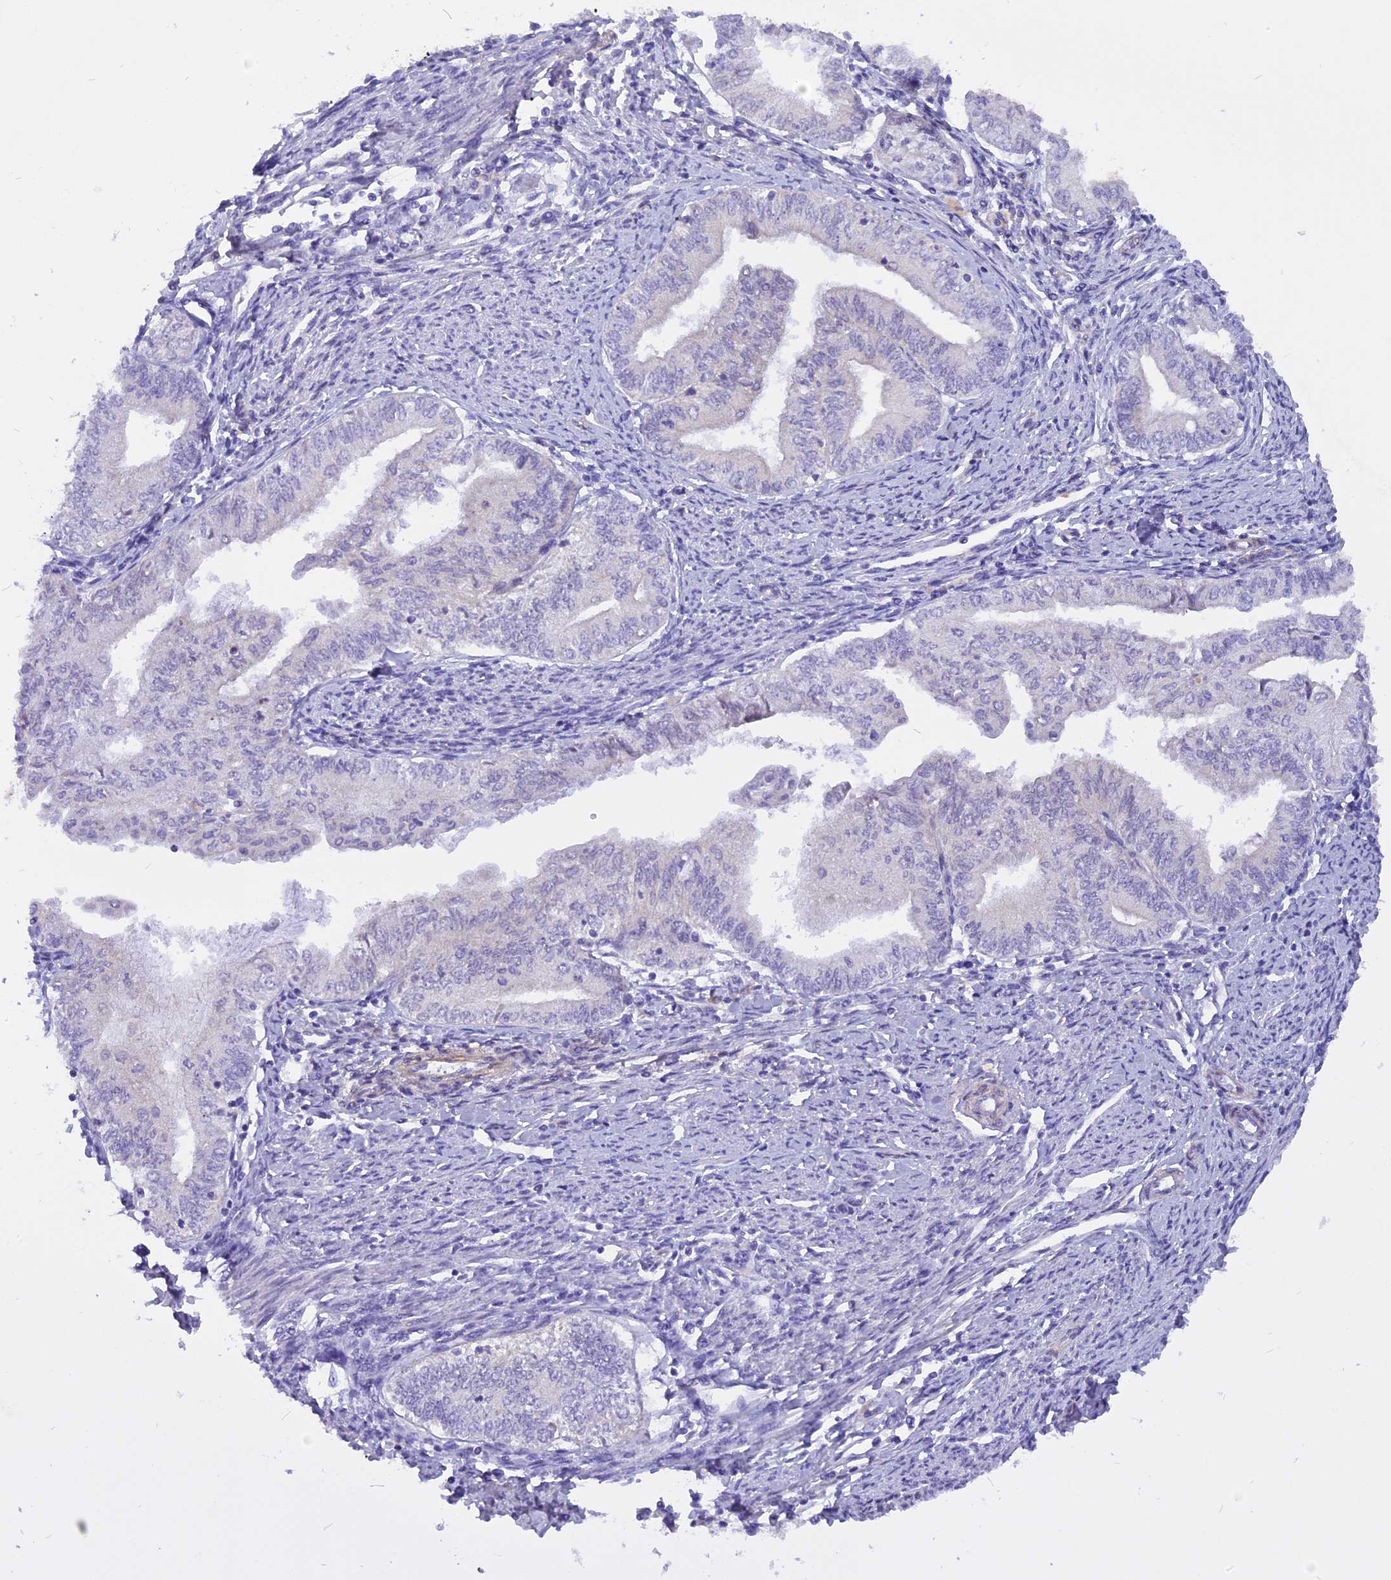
{"staining": {"intensity": "negative", "quantity": "none", "location": "none"}, "tissue": "endometrial cancer", "cell_type": "Tumor cells", "image_type": "cancer", "snomed": [{"axis": "morphology", "description": "Adenocarcinoma, NOS"}, {"axis": "topography", "description": "Endometrium"}], "caption": "This is a photomicrograph of IHC staining of endometrial cancer (adenocarcinoma), which shows no staining in tumor cells.", "gene": "TRIM3", "patient": {"sex": "female", "age": 66}}